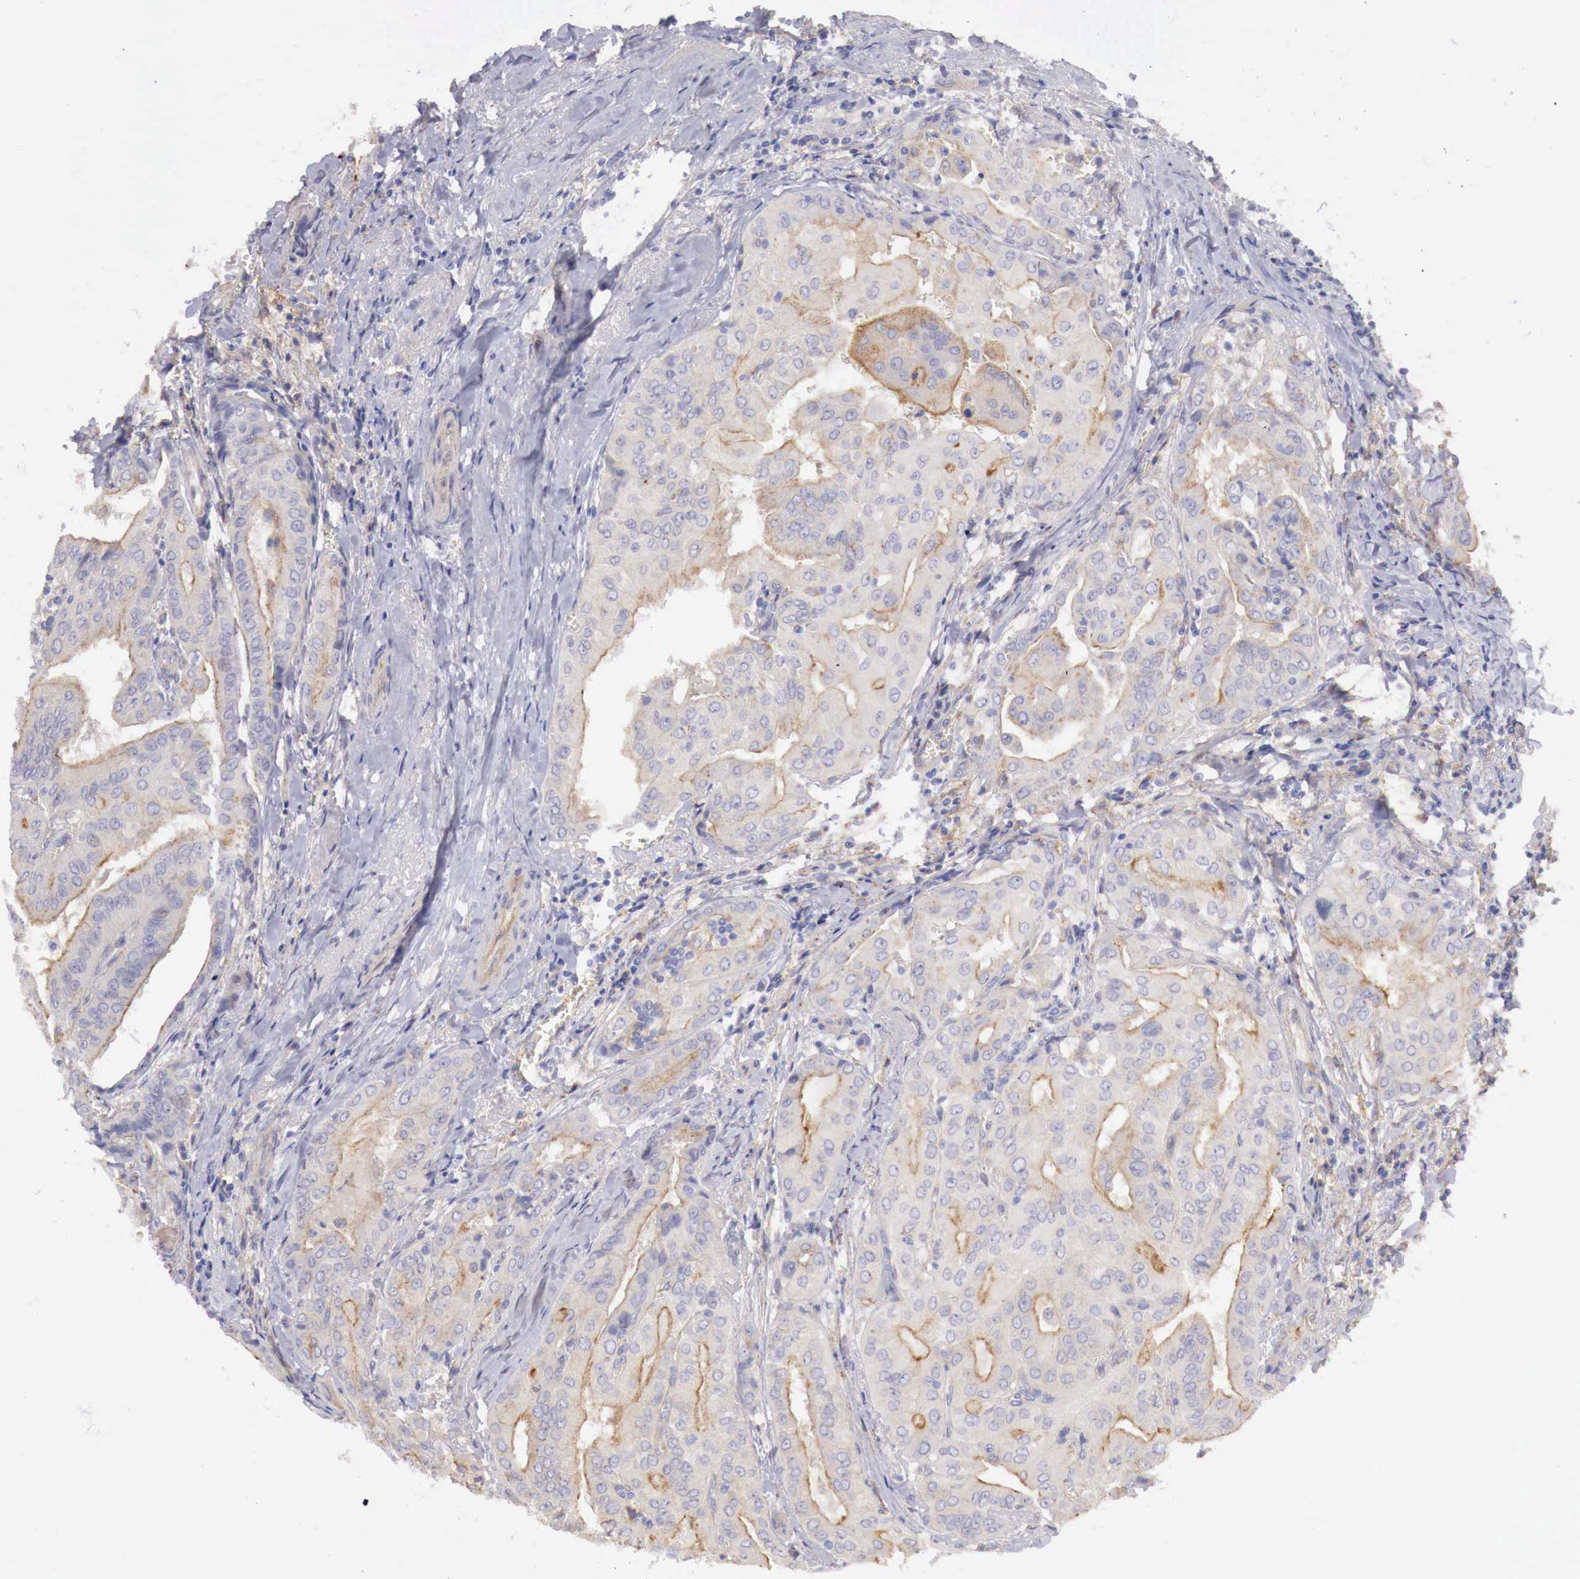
{"staining": {"intensity": "weak", "quantity": "25%-75%", "location": "cytoplasmic/membranous"}, "tissue": "thyroid cancer", "cell_type": "Tumor cells", "image_type": "cancer", "snomed": [{"axis": "morphology", "description": "Papillary adenocarcinoma, NOS"}, {"axis": "topography", "description": "Thyroid gland"}], "caption": "Thyroid cancer was stained to show a protein in brown. There is low levels of weak cytoplasmic/membranous expression in about 25%-75% of tumor cells.", "gene": "KLHDC7B", "patient": {"sex": "female", "age": 71}}